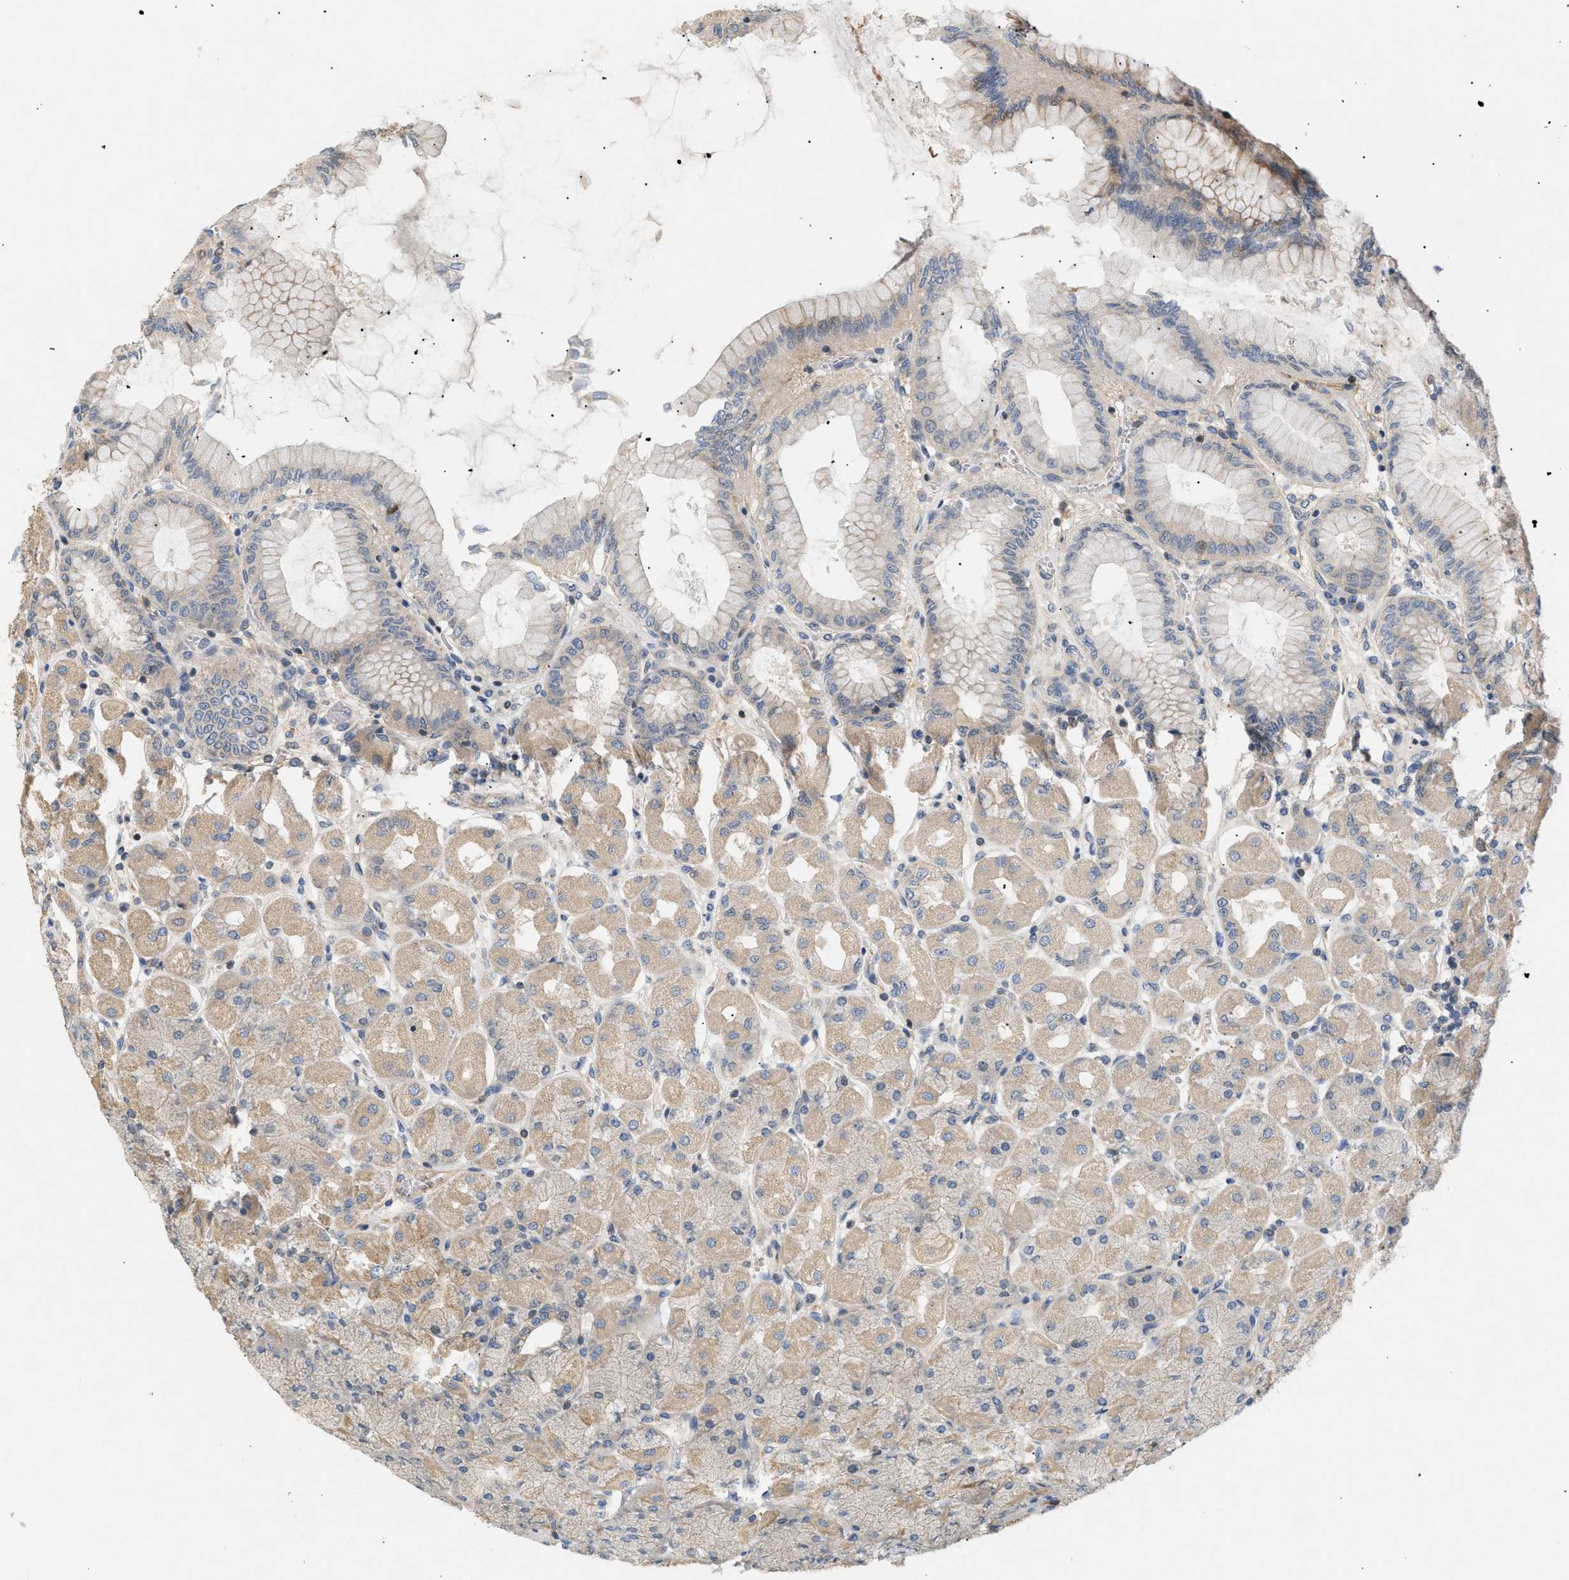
{"staining": {"intensity": "weak", "quantity": ">75%", "location": "cytoplasmic/membranous"}, "tissue": "stomach", "cell_type": "Glandular cells", "image_type": "normal", "snomed": [{"axis": "morphology", "description": "Normal tissue, NOS"}, {"axis": "topography", "description": "Stomach, upper"}], "caption": "Glandular cells demonstrate low levels of weak cytoplasmic/membranous staining in approximately >75% of cells in benign stomach. Ihc stains the protein of interest in brown and the nuclei are stained blue.", "gene": "FARS2", "patient": {"sex": "female", "age": 56}}